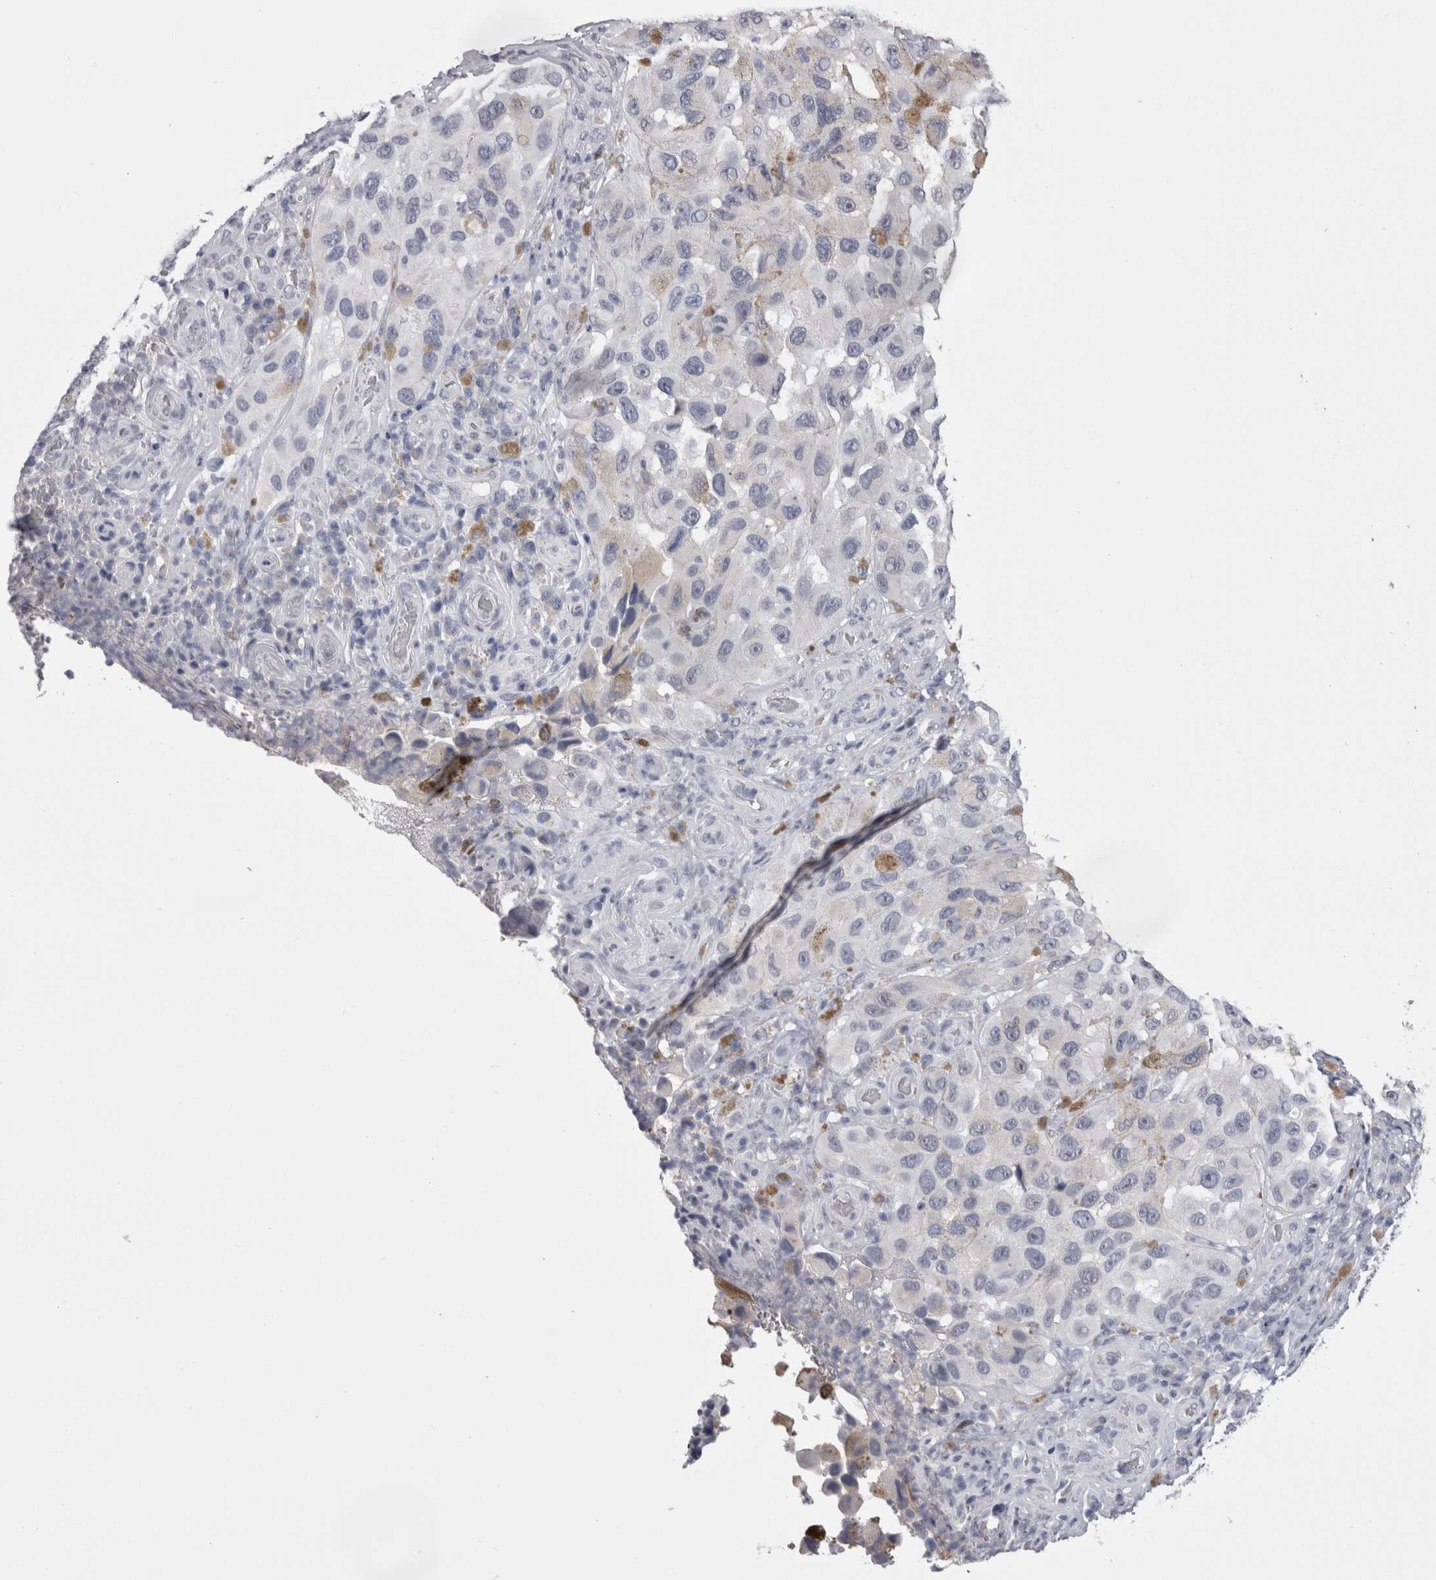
{"staining": {"intensity": "negative", "quantity": "none", "location": "none"}, "tissue": "melanoma", "cell_type": "Tumor cells", "image_type": "cancer", "snomed": [{"axis": "morphology", "description": "Malignant melanoma, NOS"}, {"axis": "topography", "description": "Skin"}], "caption": "A photomicrograph of melanoma stained for a protein reveals no brown staining in tumor cells. (DAB immunohistochemistry (IHC) visualized using brightfield microscopy, high magnification).", "gene": "CDHR5", "patient": {"sex": "female", "age": 73}}